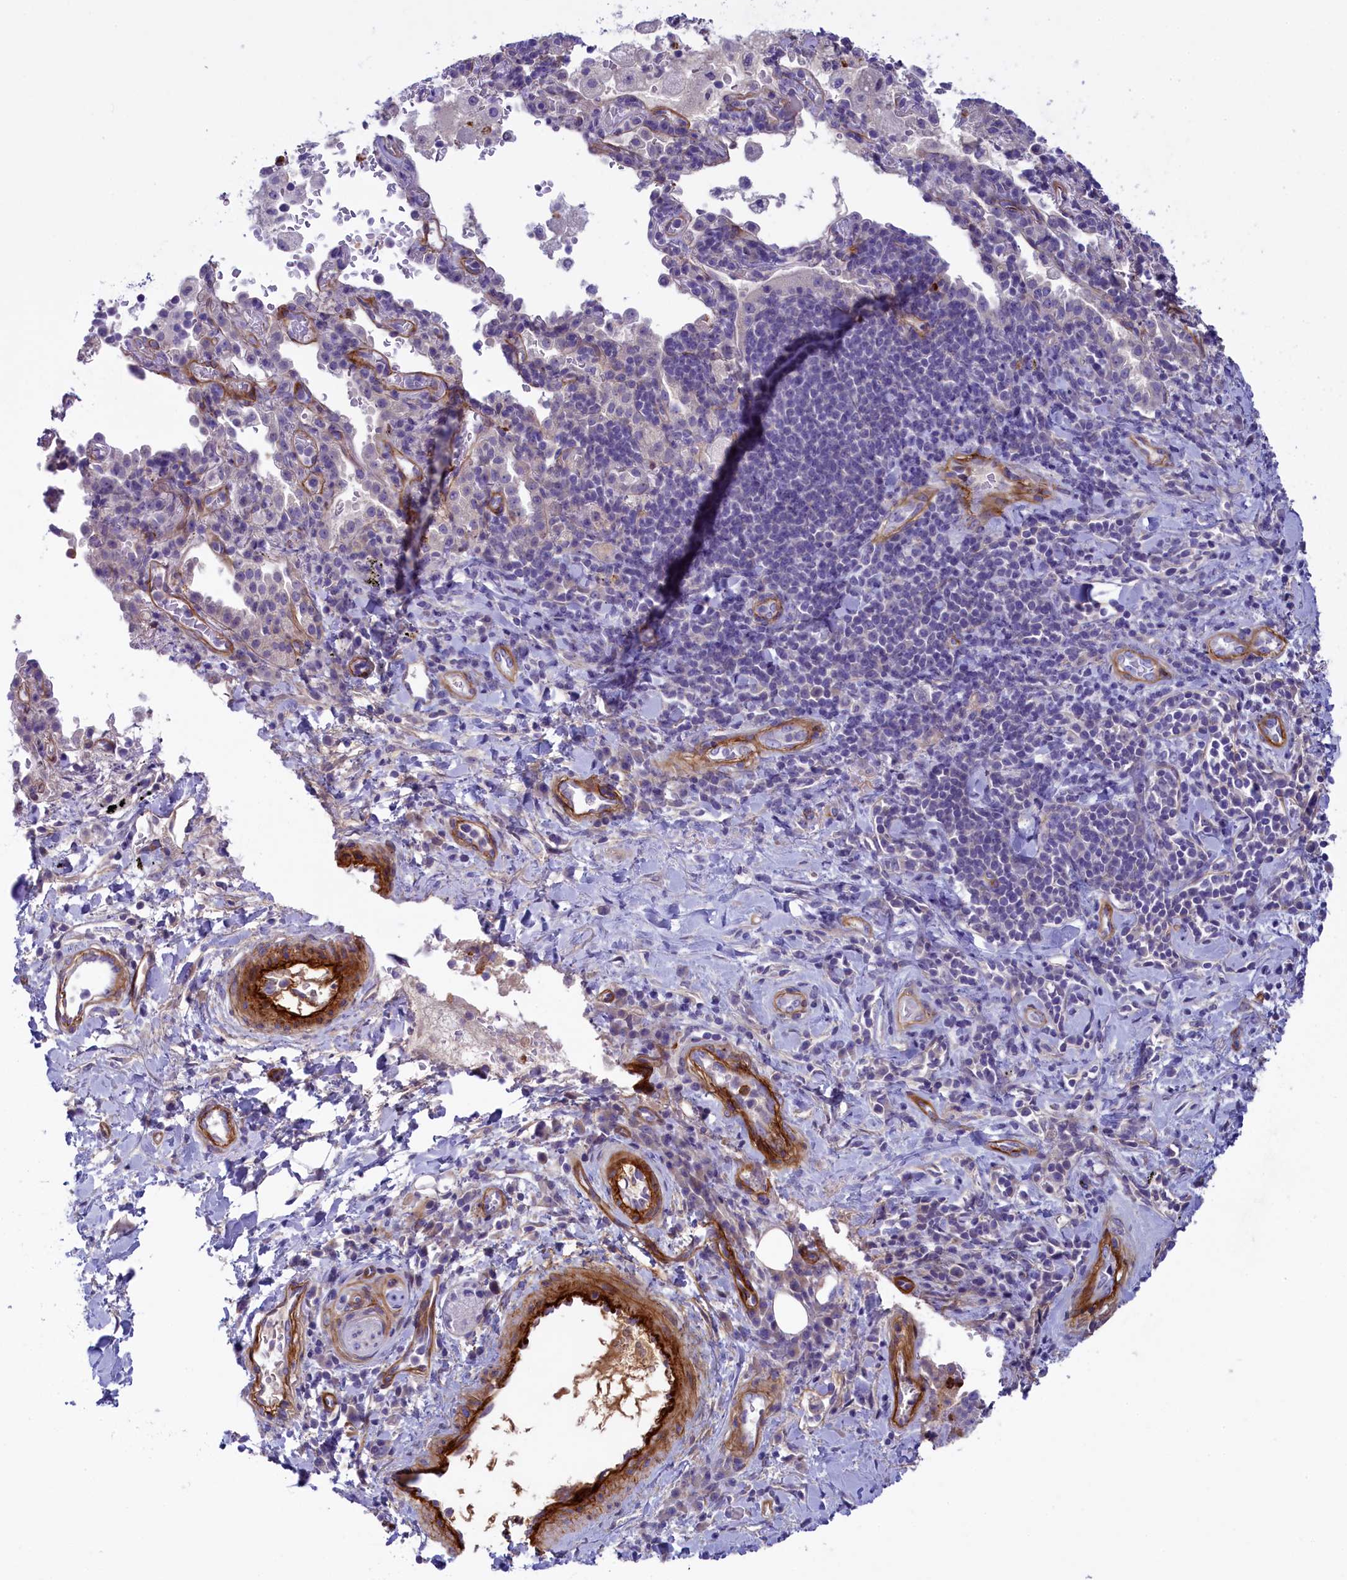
{"staining": {"intensity": "negative", "quantity": "none", "location": "none"}, "tissue": "adipose tissue", "cell_type": "Adipocytes", "image_type": "normal", "snomed": [{"axis": "morphology", "description": "Normal tissue, NOS"}, {"axis": "morphology", "description": "Squamous cell carcinoma, NOS"}, {"axis": "topography", "description": "Bronchus"}, {"axis": "topography", "description": "Lung"}], "caption": "Adipocytes are negative for brown protein staining in normal adipose tissue. (Brightfield microscopy of DAB immunohistochemistry at high magnification).", "gene": "LOXL1", "patient": {"sex": "male", "age": 64}}